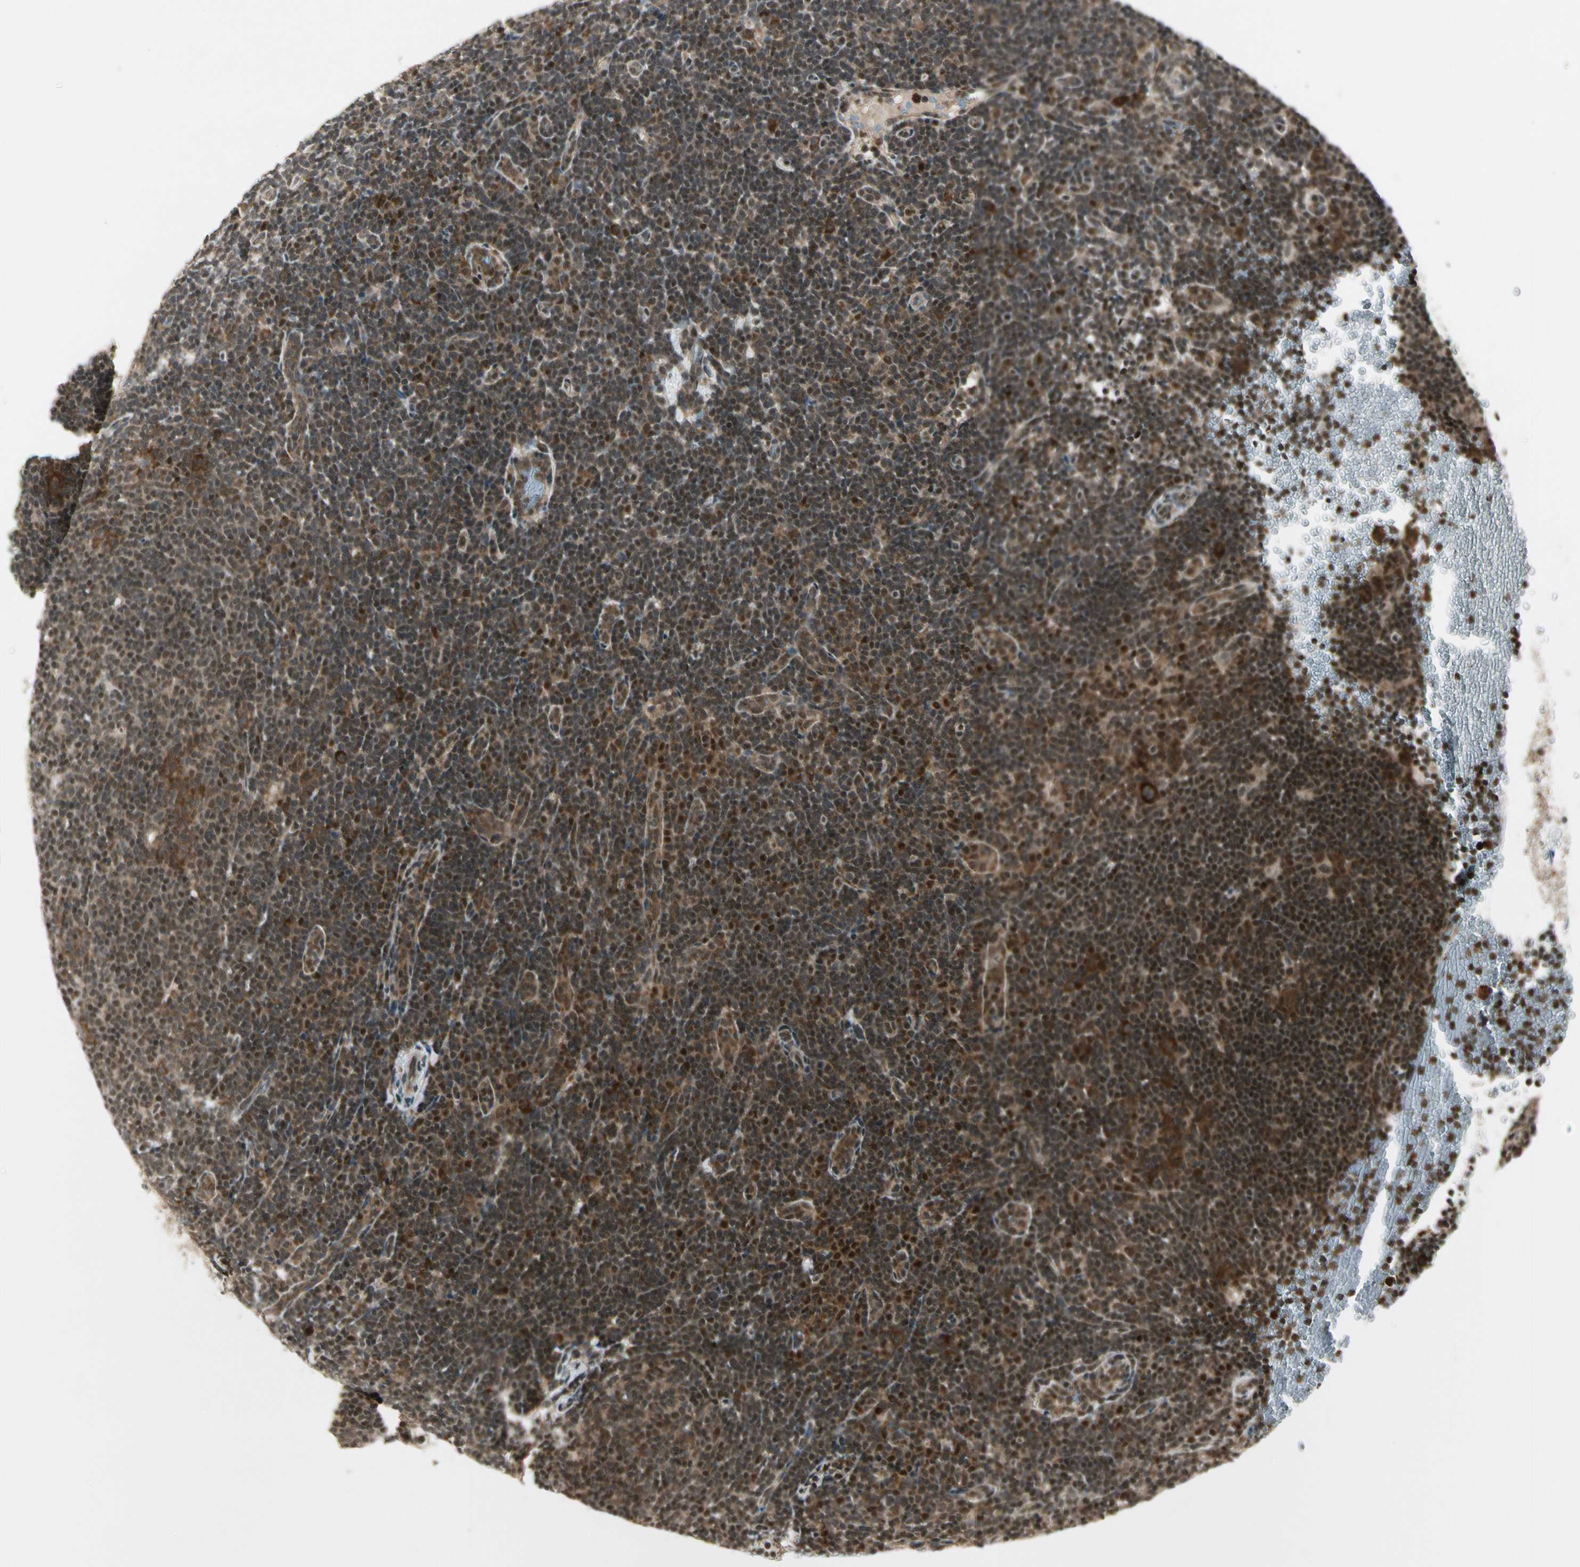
{"staining": {"intensity": "weak", "quantity": ">75%", "location": "cytoplasmic/membranous,nuclear"}, "tissue": "lymphoma", "cell_type": "Tumor cells", "image_type": "cancer", "snomed": [{"axis": "morphology", "description": "Hodgkin's disease, NOS"}, {"axis": "topography", "description": "Lymph node"}], "caption": "Weak cytoplasmic/membranous and nuclear protein positivity is present in about >75% of tumor cells in lymphoma. (DAB (3,3'-diaminobenzidine) IHC, brown staining for protein, blue staining for nuclei).", "gene": "SMN2", "patient": {"sex": "female", "age": 57}}